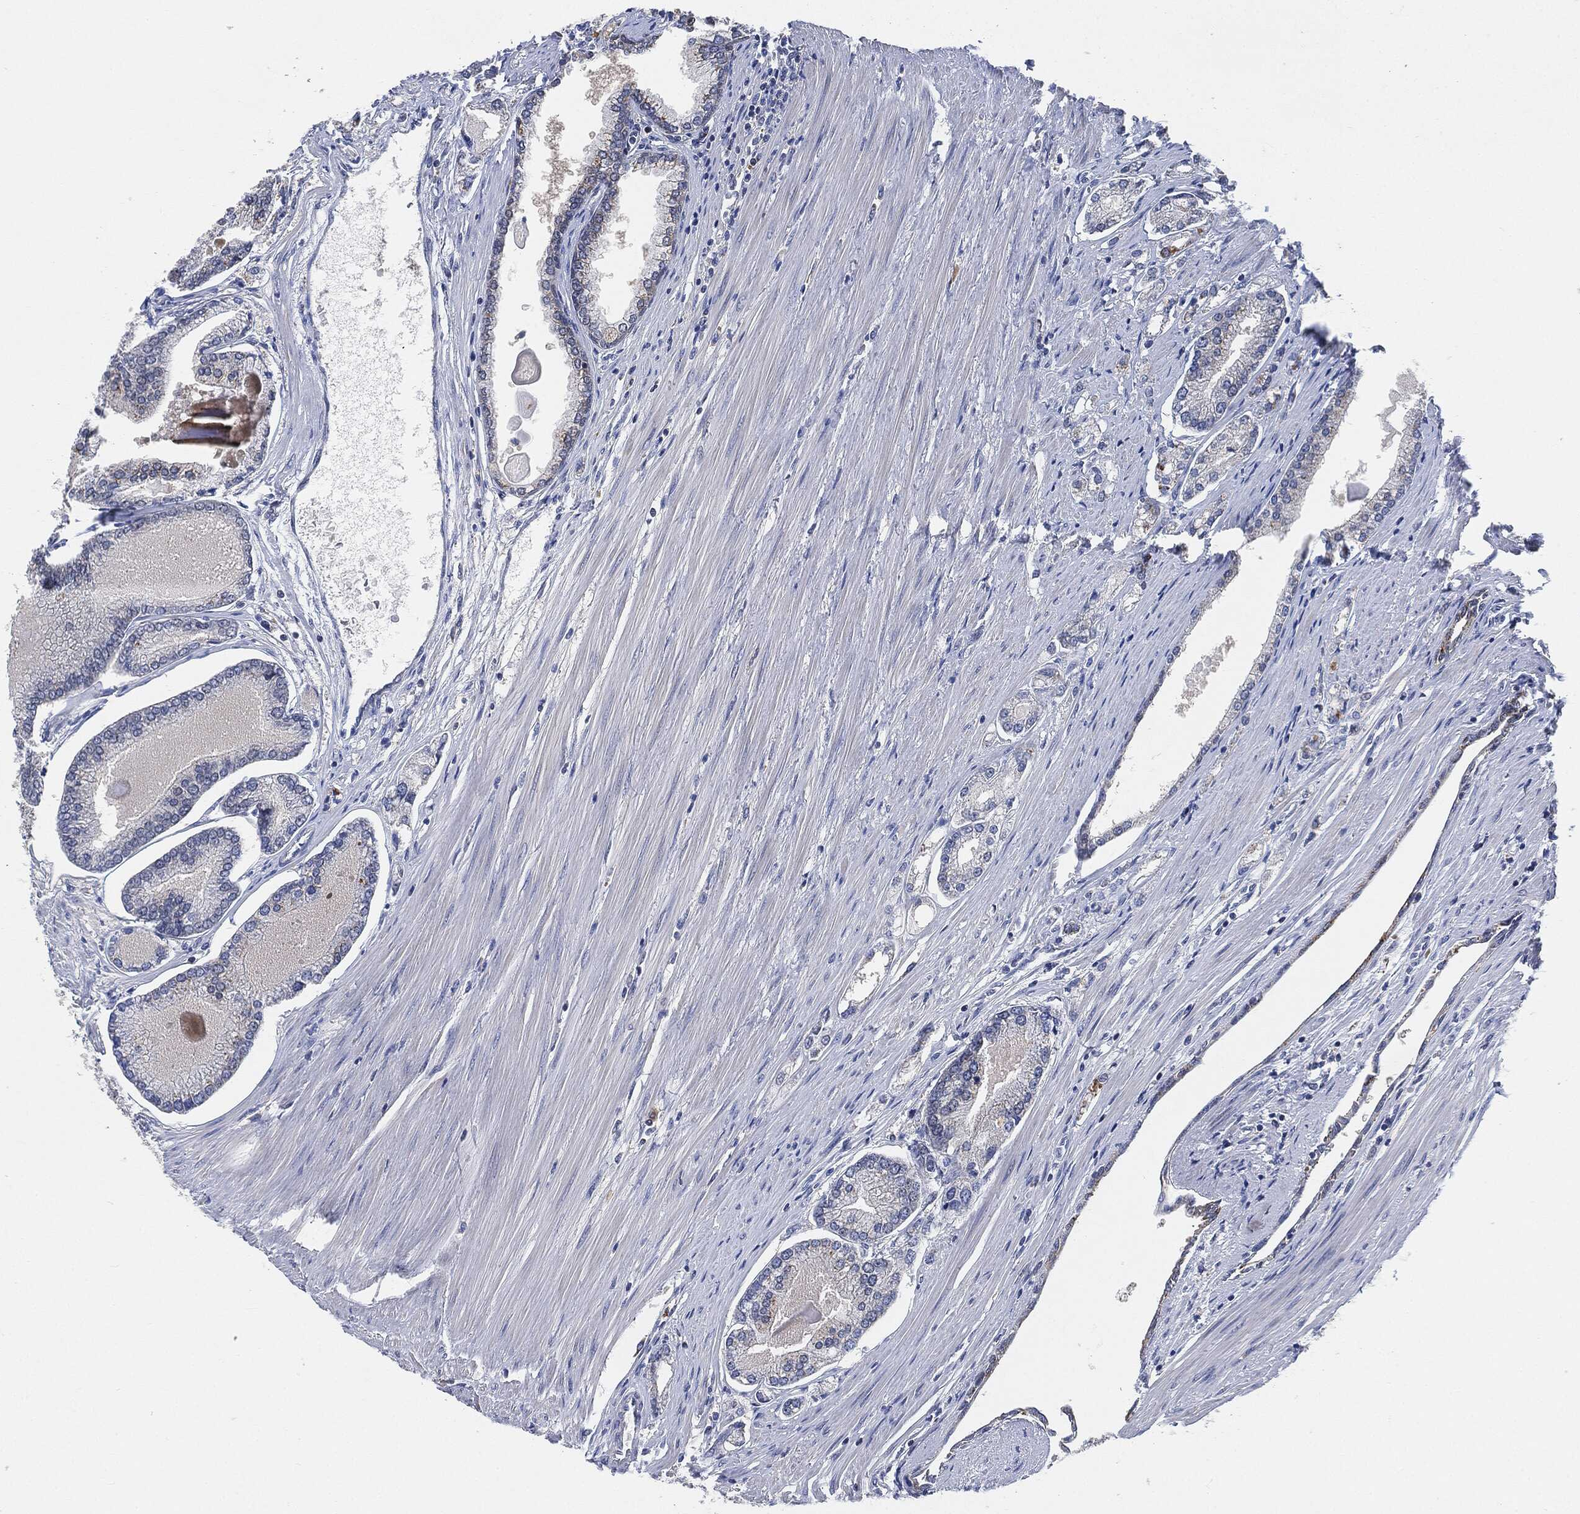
{"staining": {"intensity": "negative", "quantity": "none", "location": "none"}, "tissue": "prostate cancer", "cell_type": "Tumor cells", "image_type": "cancer", "snomed": [{"axis": "morphology", "description": "Adenocarcinoma, Low grade"}, {"axis": "topography", "description": "Prostate"}], "caption": "A photomicrograph of low-grade adenocarcinoma (prostate) stained for a protein reveals no brown staining in tumor cells.", "gene": "VSIG4", "patient": {"sex": "male", "age": 72}}